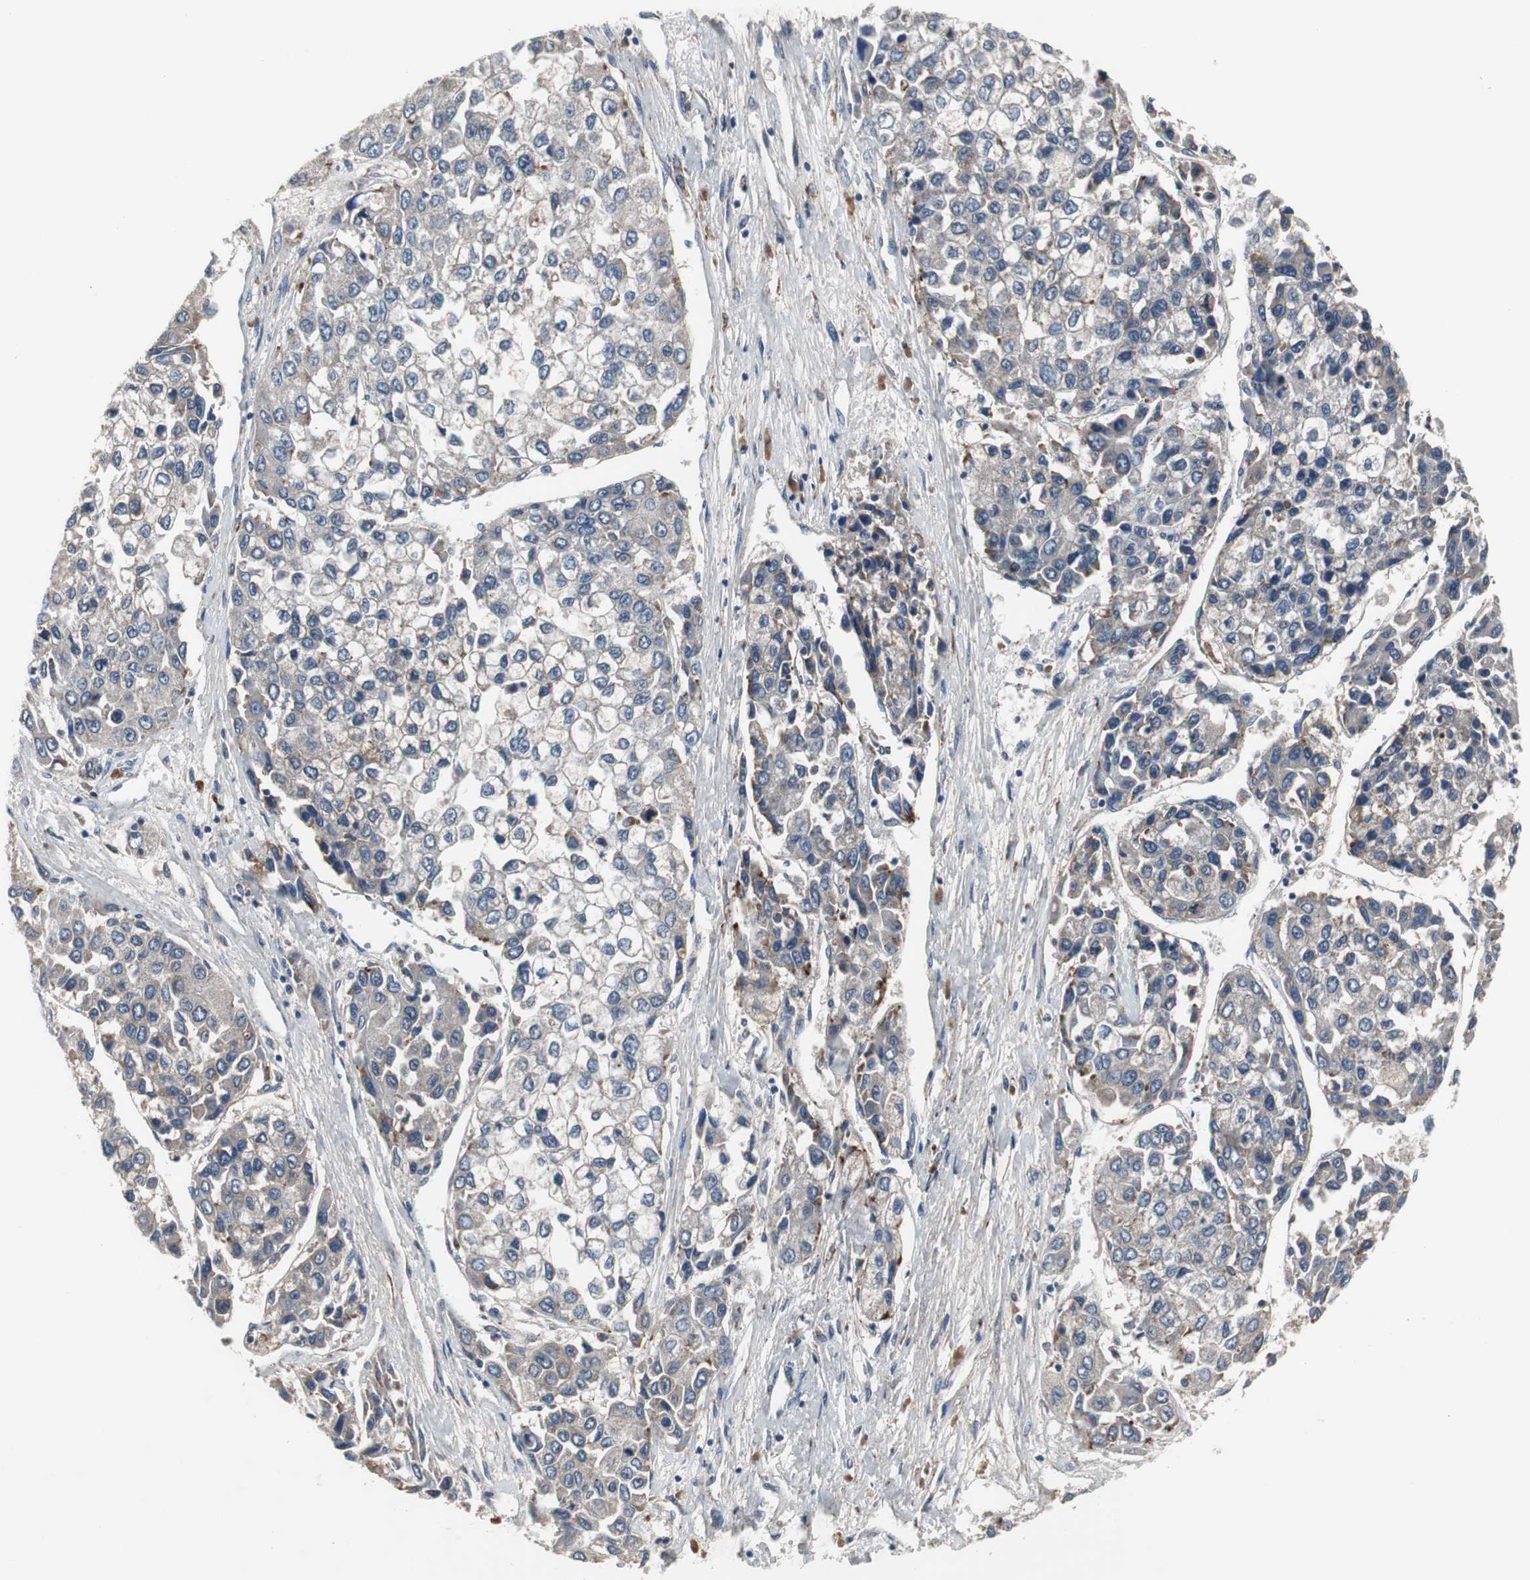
{"staining": {"intensity": "moderate", "quantity": "25%-75%", "location": "cytoplasmic/membranous"}, "tissue": "liver cancer", "cell_type": "Tumor cells", "image_type": "cancer", "snomed": [{"axis": "morphology", "description": "Carcinoma, Hepatocellular, NOS"}, {"axis": "topography", "description": "Liver"}], "caption": "A histopathology image of liver hepatocellular carcinoma stained for a protein shows moderate cytoplasmic/membranous brown staining in tumor cells. Immunohistochemistry (ihc) stains the protein of interest in brown and the nuclei are stained blue.", "gene": "GBA1", "patient": {"sex": "female", "age": 66}}